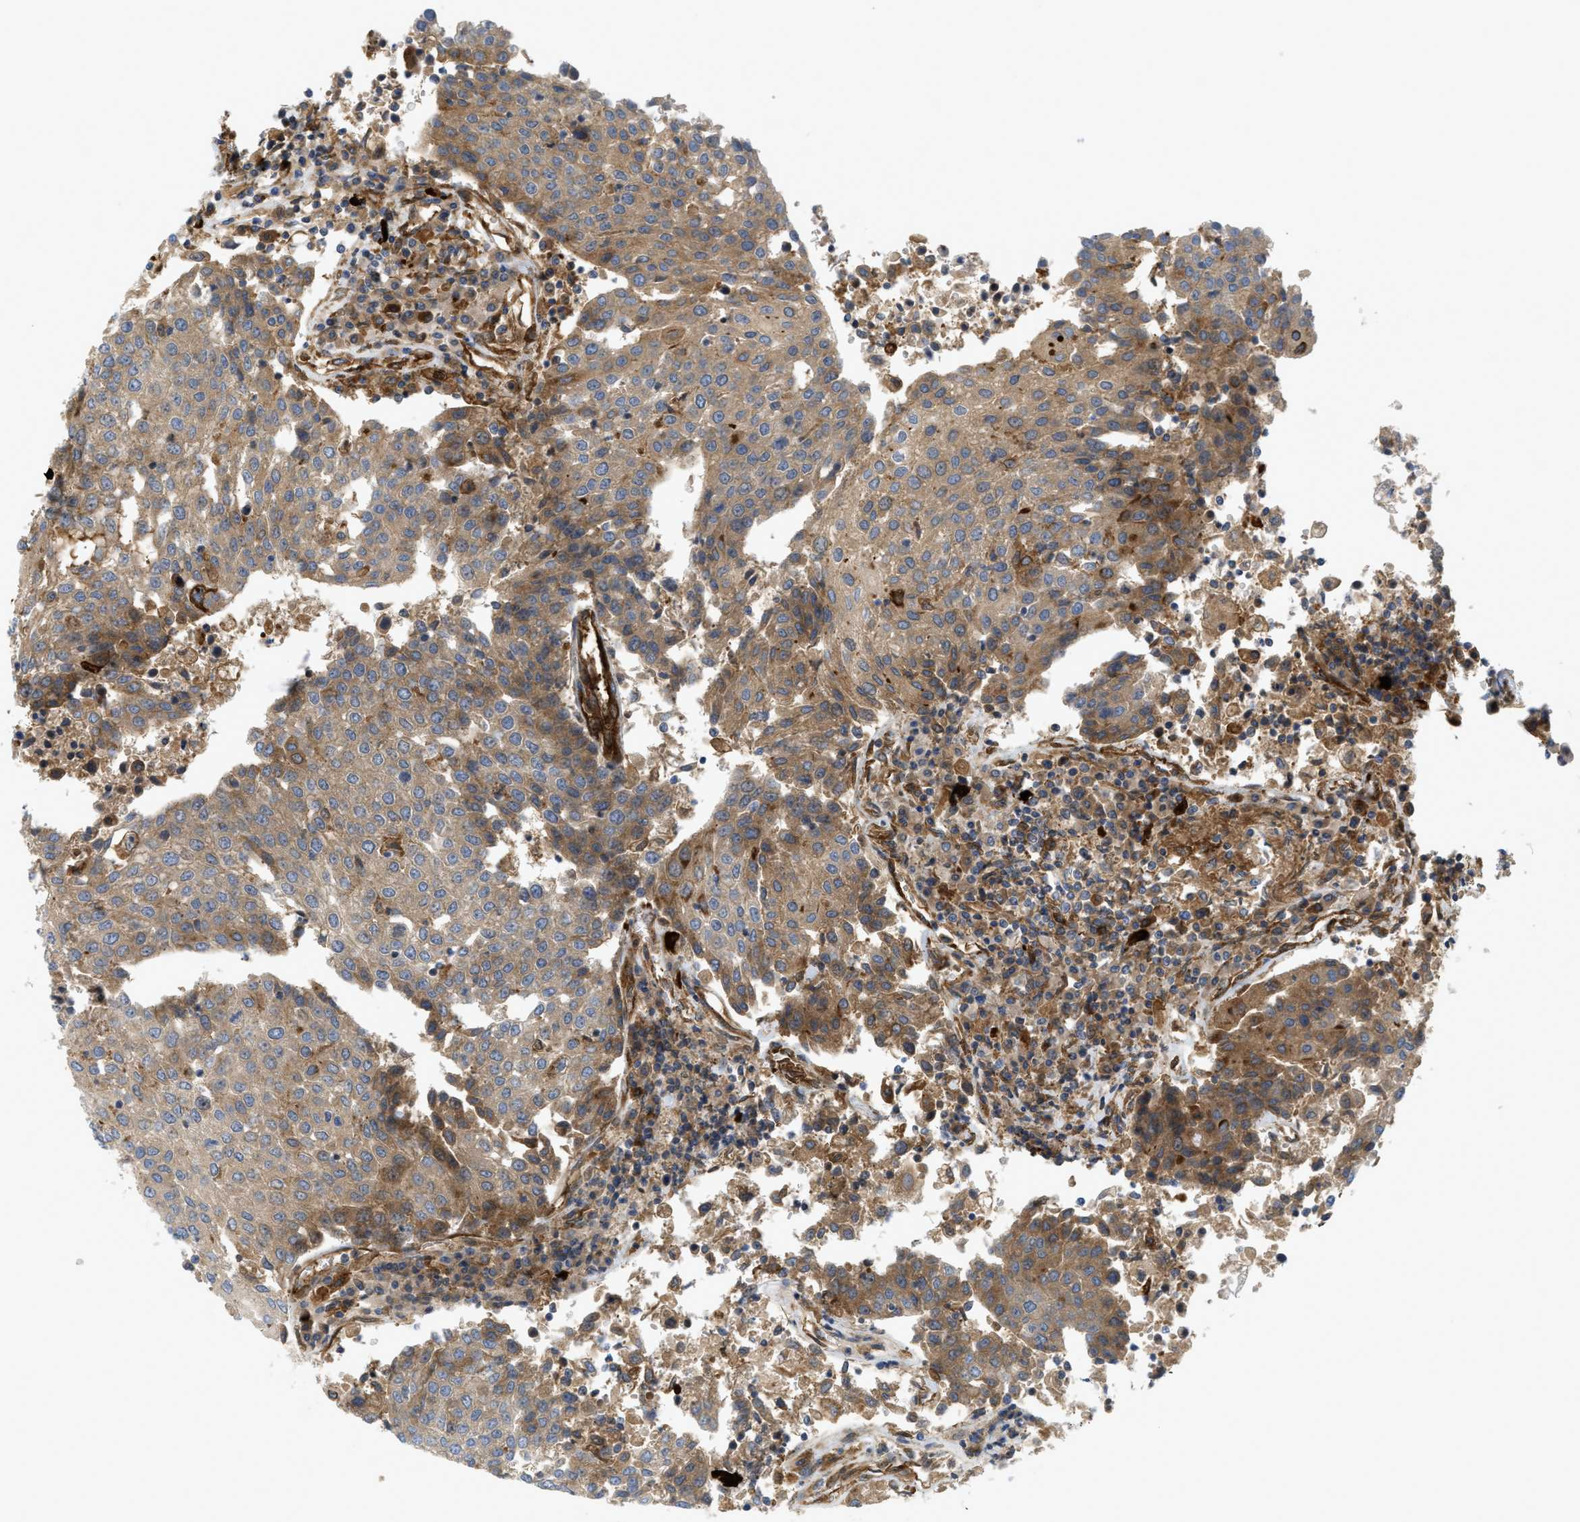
{"staining": {"intensity": "moderate", "quantity": ">75%", "location": "cytoplasmic/membranous"}, "tissue": "urothelial cancer", "cell_type": "Tumor cells", "image_type": "cancer", "snomed": [{"axis": "morphology", "description": "Urothelial carcinoma, High grade"}, {"axis": "topography", "description": "Urinary bladder"}], "caption": "This photomicrograph demonstrates immunohistochemistry staining of high-grade urothelial carcinoma, with medium moderate cytoplasmic/membranous expression in about >75% of tumor cells.", "gene": "PICALM", "patient": {"sex": "female", "age": 85}}